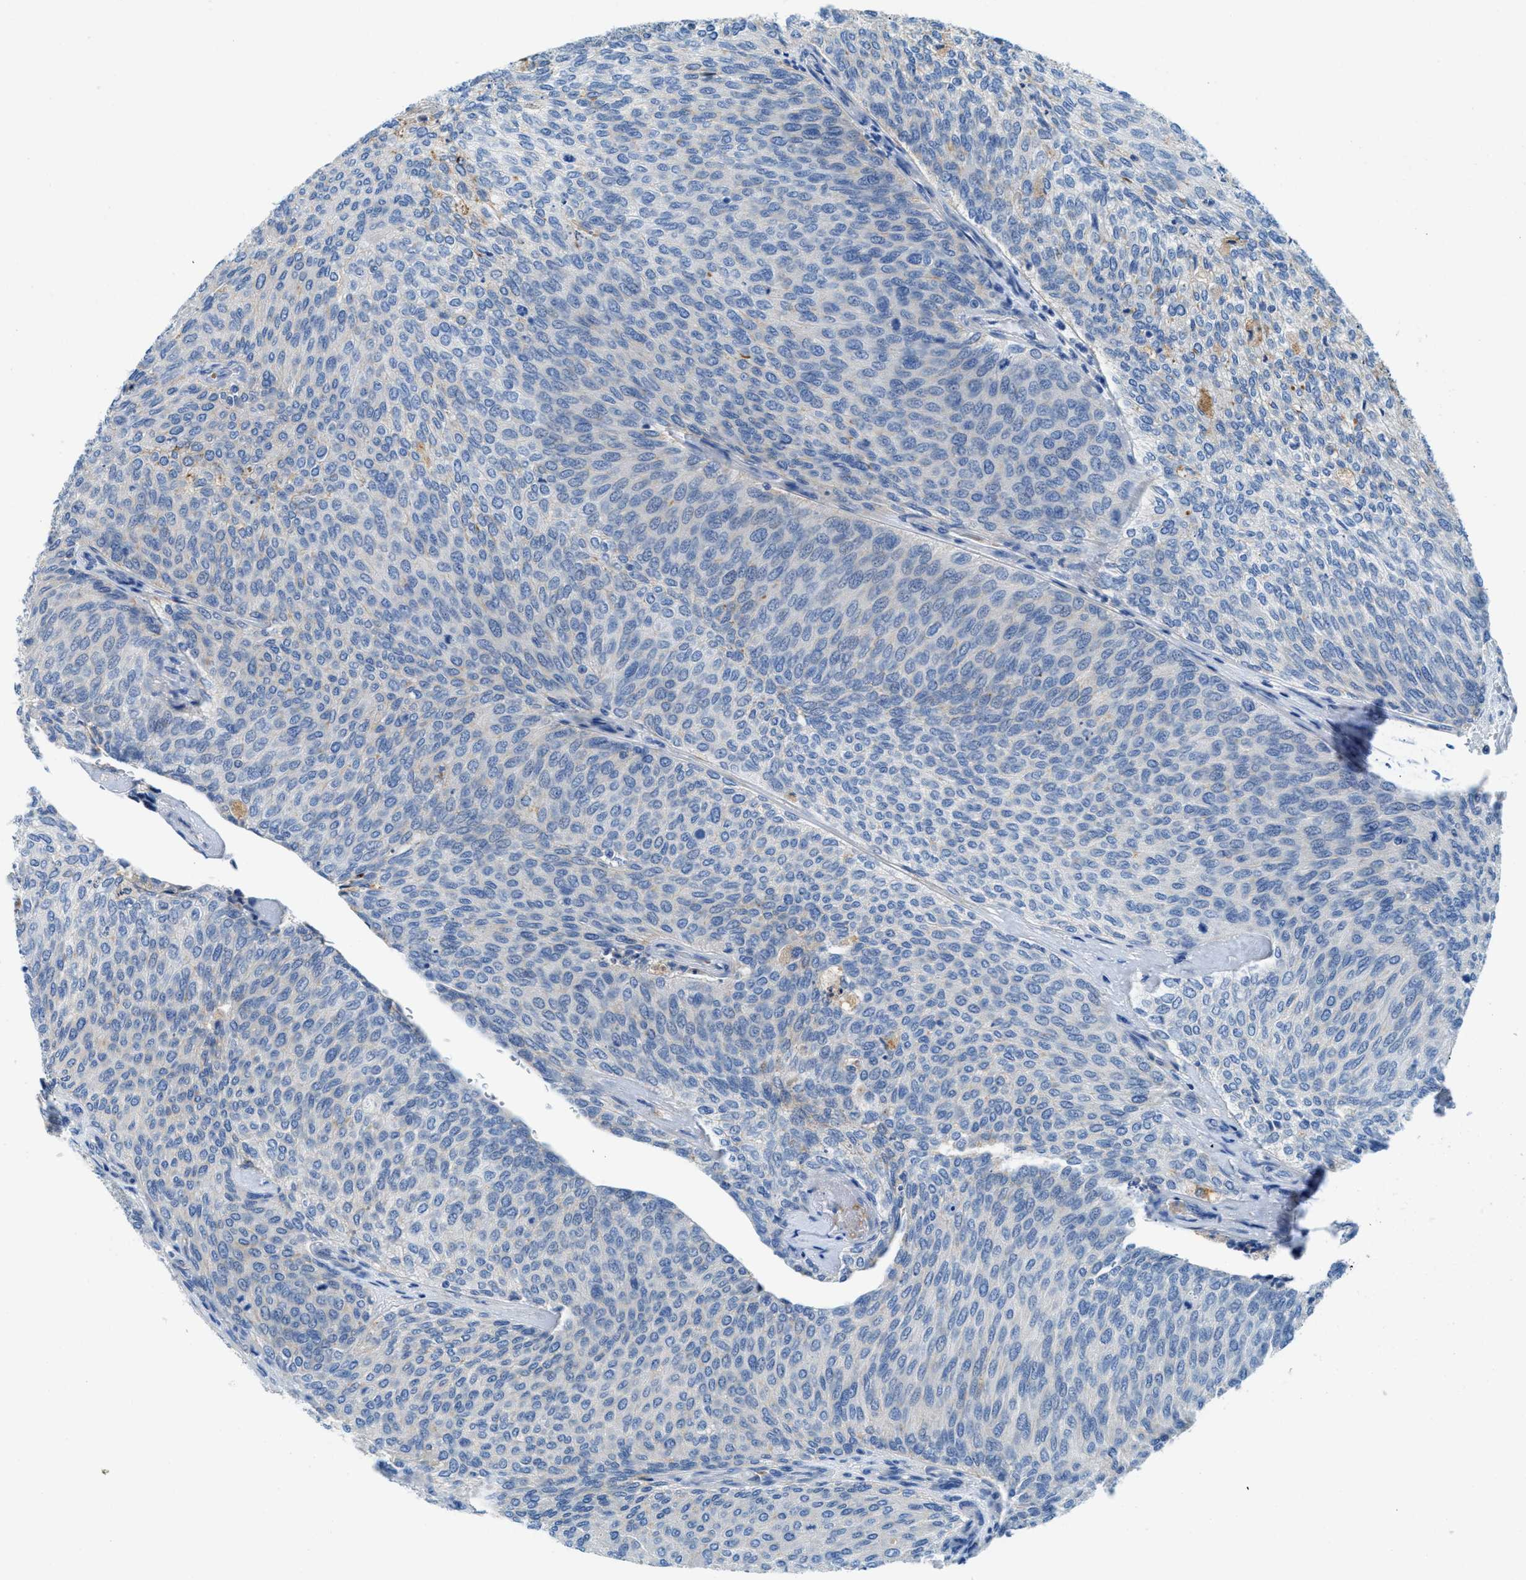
{"staining": {"intensity": "negative", "quantity": "none", "location": "none"}, "tissue": "urothelial cancer", "cell_type": "Tumor cells", "image_type": "cancer", "snomed": [{"axis": "morphology", "description": "Urothelial carcinoma, Low grade"}, {"axis": "topography", "description": "Urinary bladder"}], "caption": "A high-resolution photomicrograph shows immunohistochemistry (IHC) staining of urothelial cancer, which demonstrates no significant positivity in tumor cells.", "gene": "TSPAN3", "patient": {"sex": "female", "age": 79}}